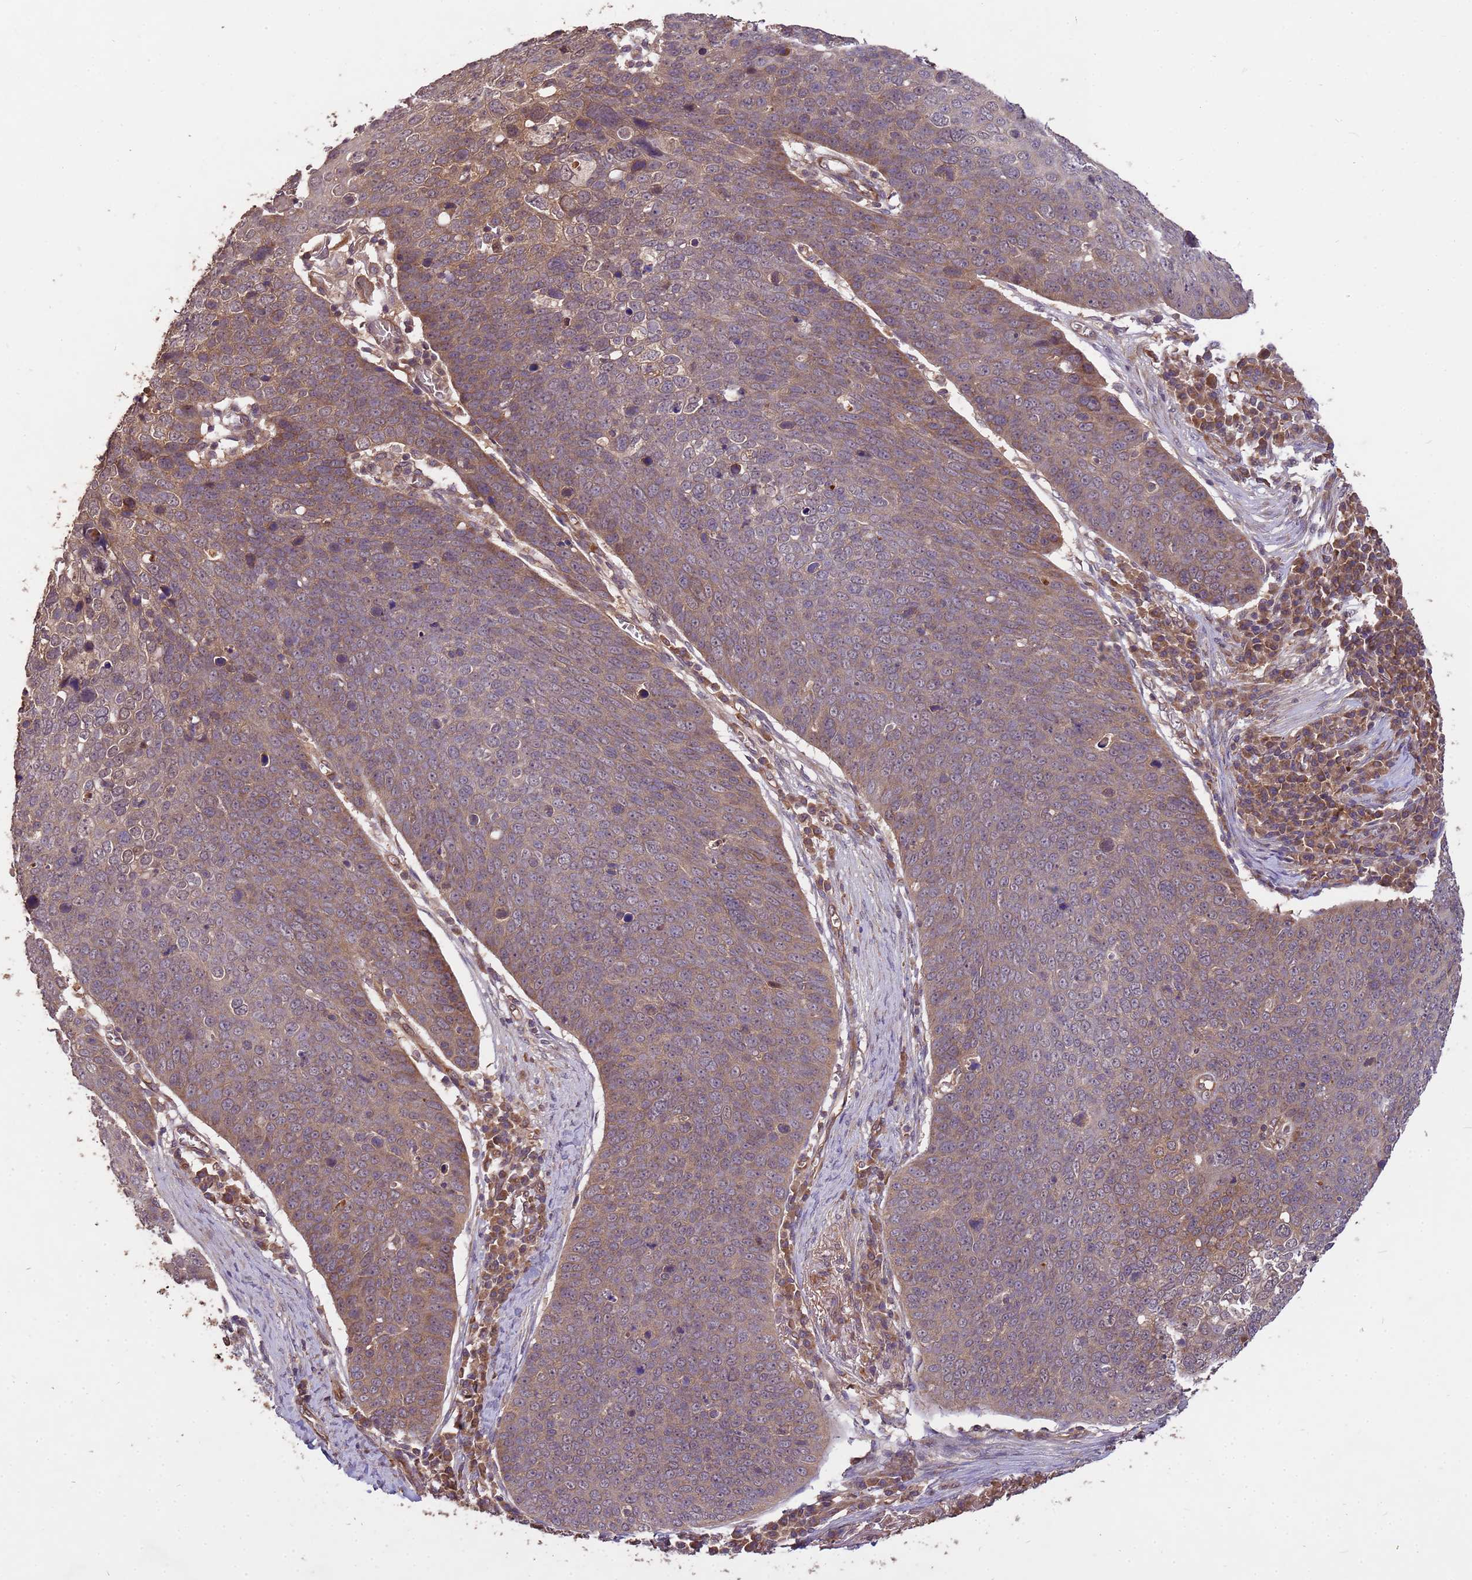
{"staining": {"intensity": "moderate", "quantity": ">75%", "location": "cytoplasmic/membranous"}, "tissue": "skin cancer", "cell_type": "Tumor cells", "image_type": "cancer", "snomed": [{"axis": "morphology", "description": "Squamous cell carcinoma, NOS"}, {"axis": "topography", "description": "Skin"}], "caption": "DAB immunohistochemical staining of skin squamous cell carcinoma exhibits moderate cytoplasmic/membranous protein expression in about >75% of tumor cells. (Brightfield microscopy of DAB IHC at high magnification).", "gene": "PPP2CB", "patient": {"sex": "male", "age": 71}}